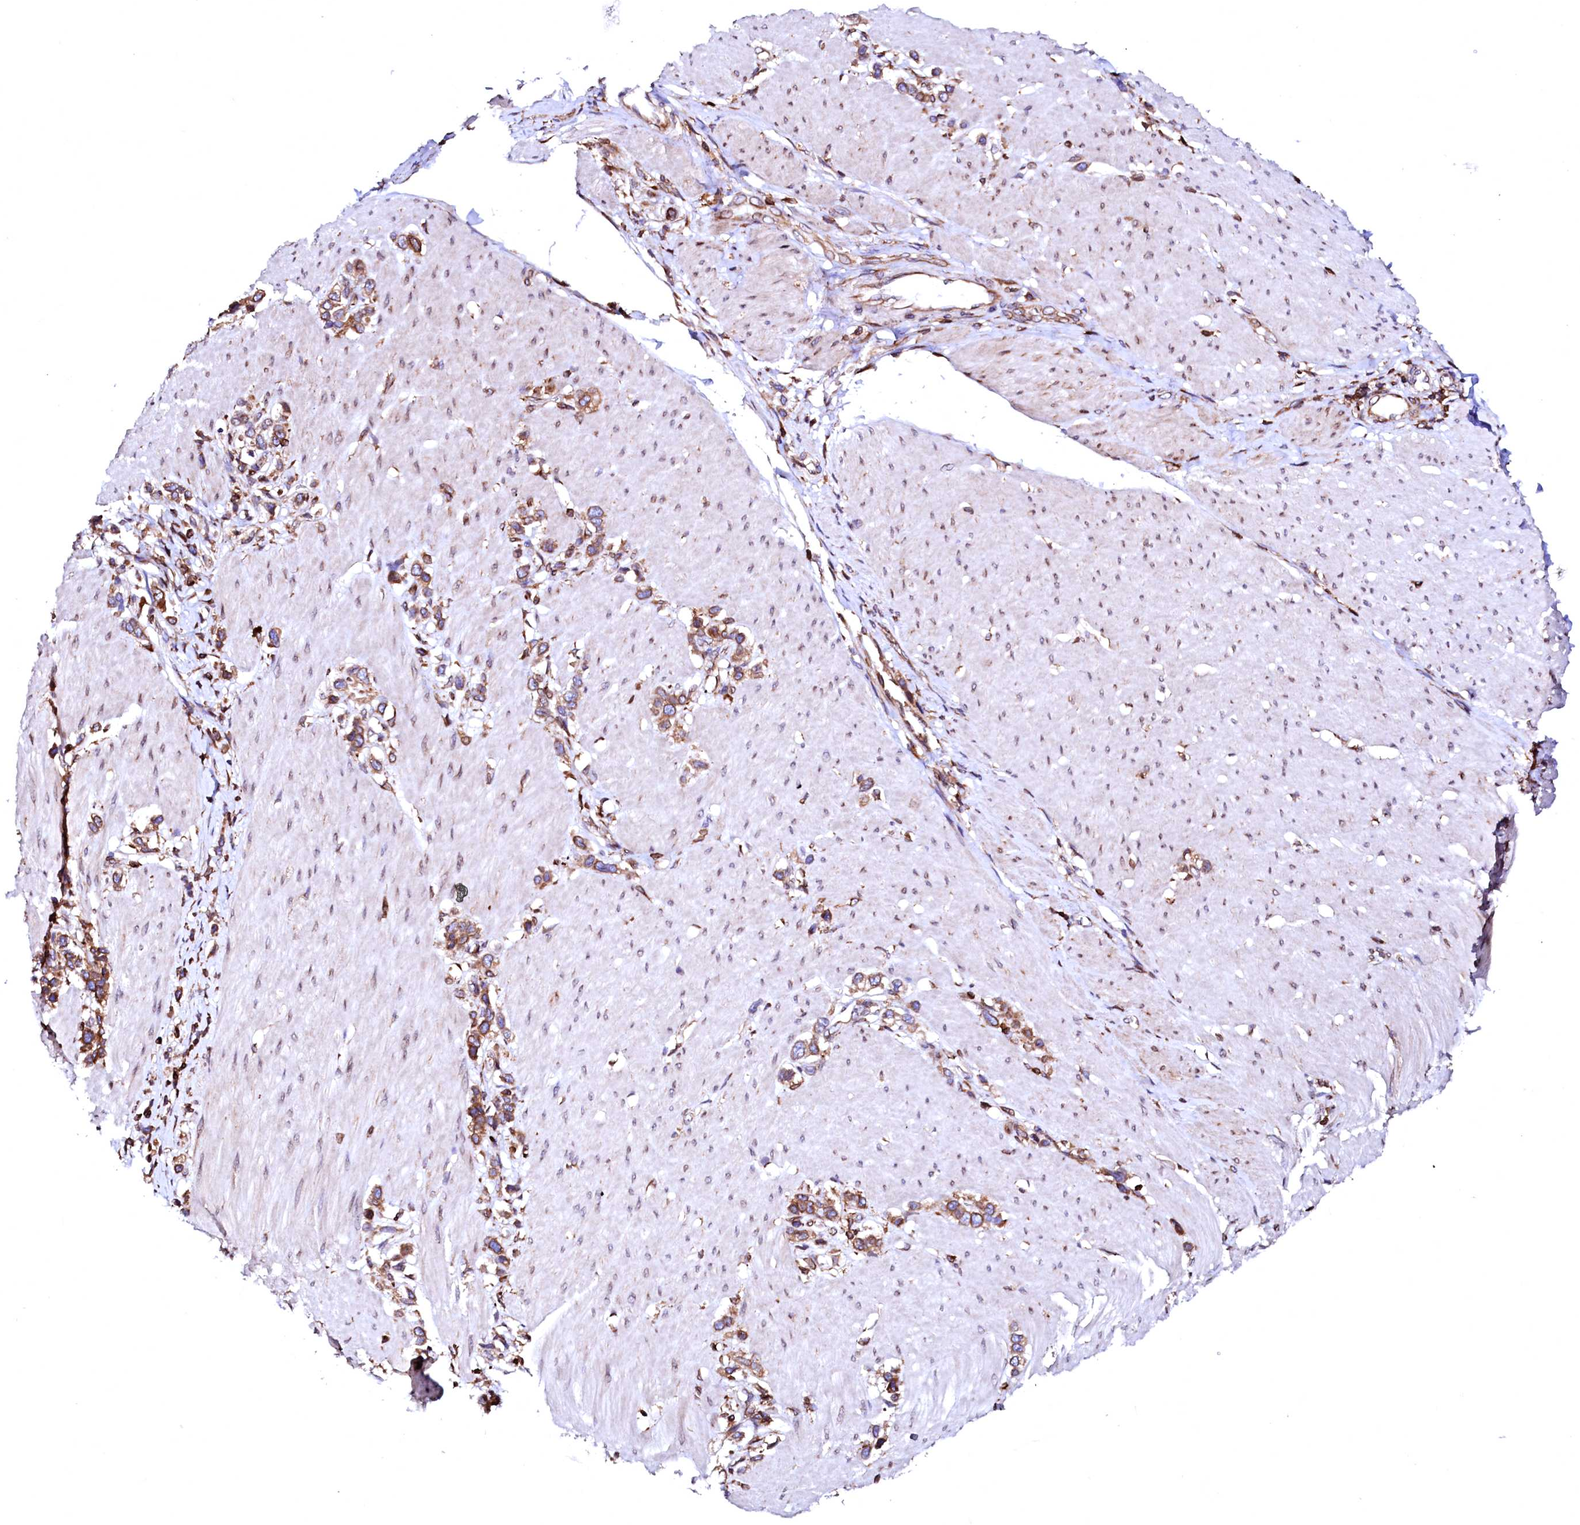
{"staining": {"intensity": "strong", "quantity": ">75%", "location": "cytoplasmic/membranous"}, "tissue": "stomach cancer", "cell_type": "Tumor cells", "image_type": "cancer", "snomed": [{"axis": "morphology", "description": "Normal tissue, NOS"}, {"axis": "morphology", "description": "Adenocarcinoma, NOS"}, {"axis": "topography", "description": "Stomach, upper"}, {"axis": "topography", "description": "Stomach"}], "caption": "There is high levels of strong cytoplasmic/membranous positivity in tumor cells of stomach adenocarcinoma, as demonstrated by immunohistochemical staining (brown color).", "gene": "DERL1", "patient": {"sex": "female", "age": 65}}